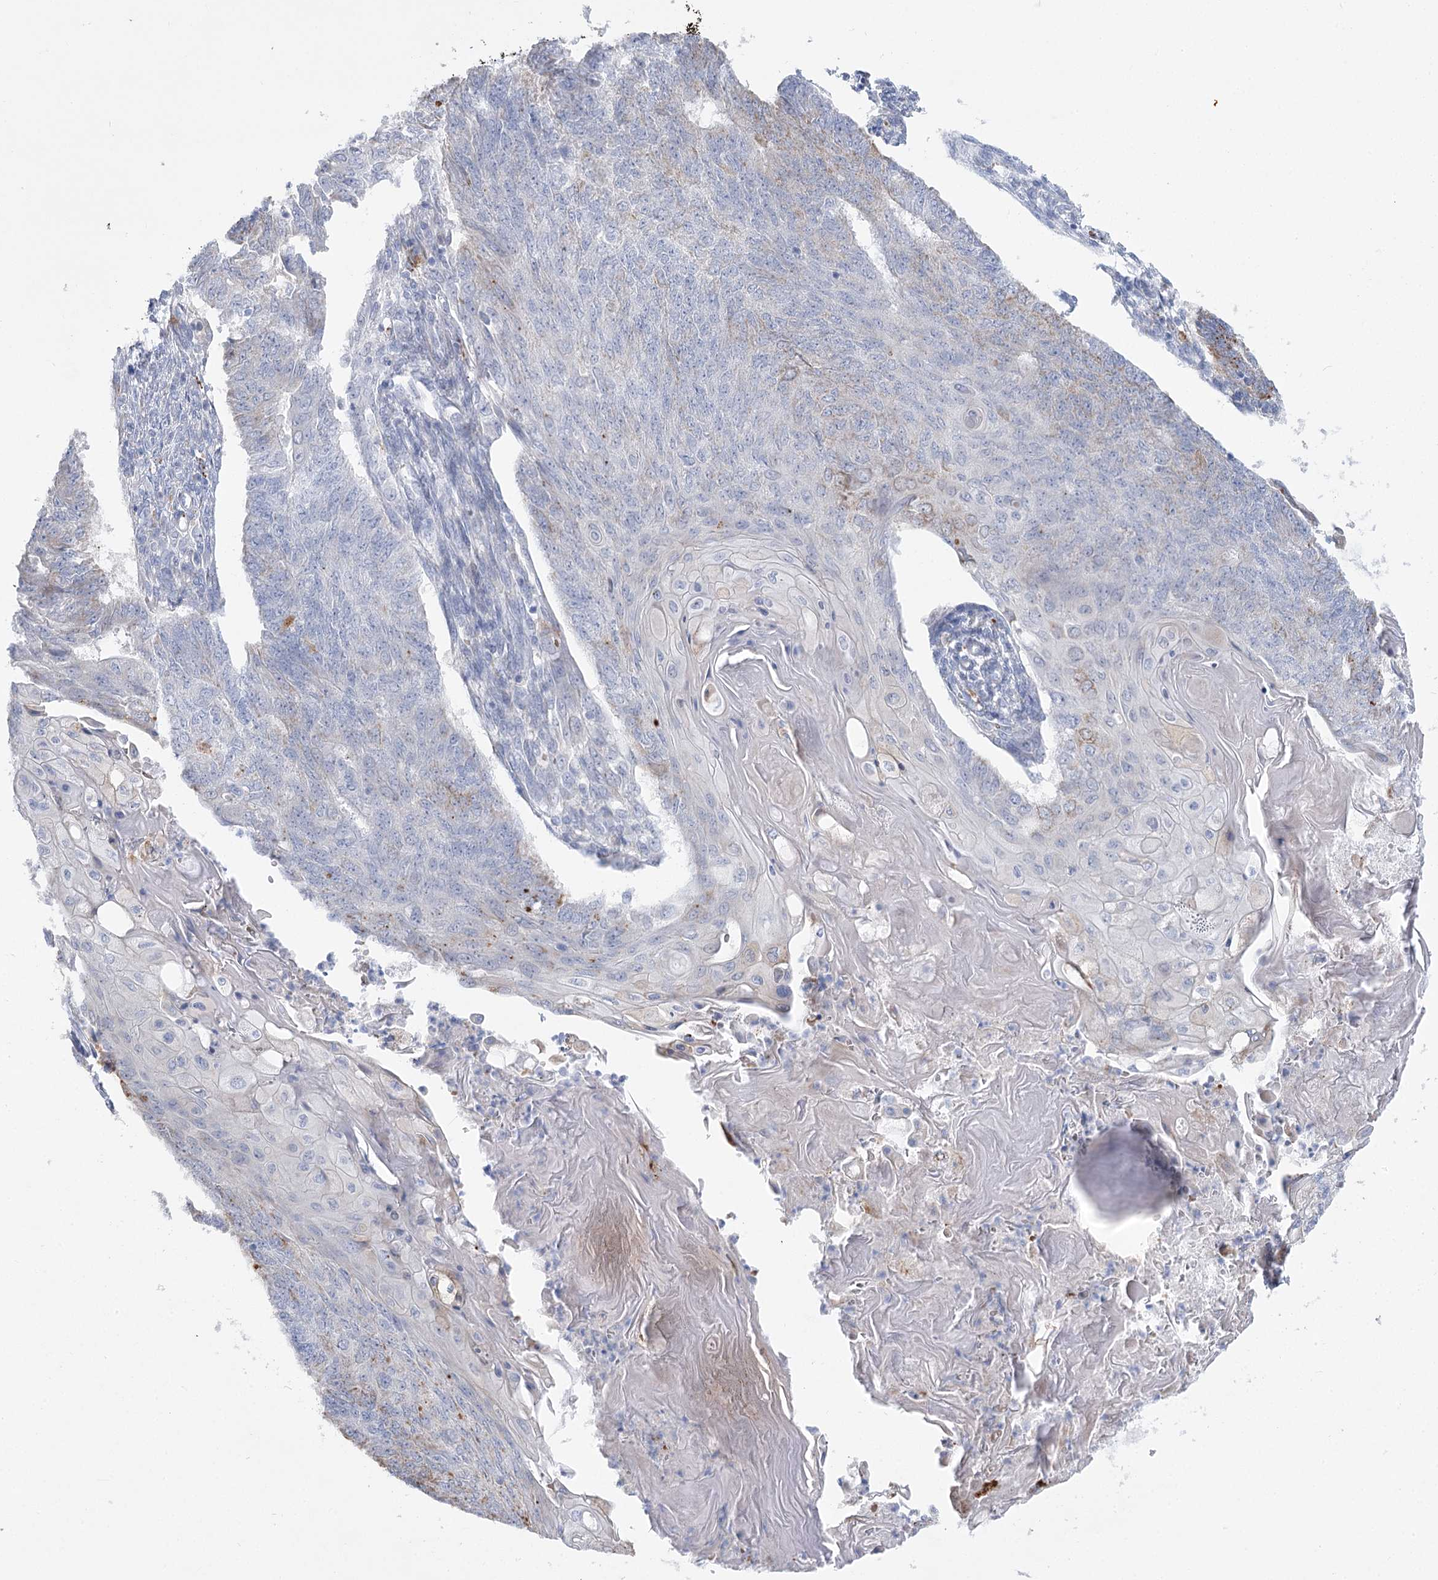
{"staining": {"intensity": "weak", "quantity": "<25%", "location": "cytoplasmic/membranous"}, "tissue": "endometrial cancer", "cell_type": "Tumor cells", "image_type": "cancer", "snomed": [{"axis": "morphology", "description": "Adenocarcinoma, NOS"}, {"axis": "topography", "description": "Endometrium"}], "caption": "IHC micrograph of neoplastic tissue: adenocarcinoma (endometrial) stained with DAB exhibits no significant protein positivity in tumor cells.", "gene": "SIAE", "patient": {"sex": "female", "age": 32}}